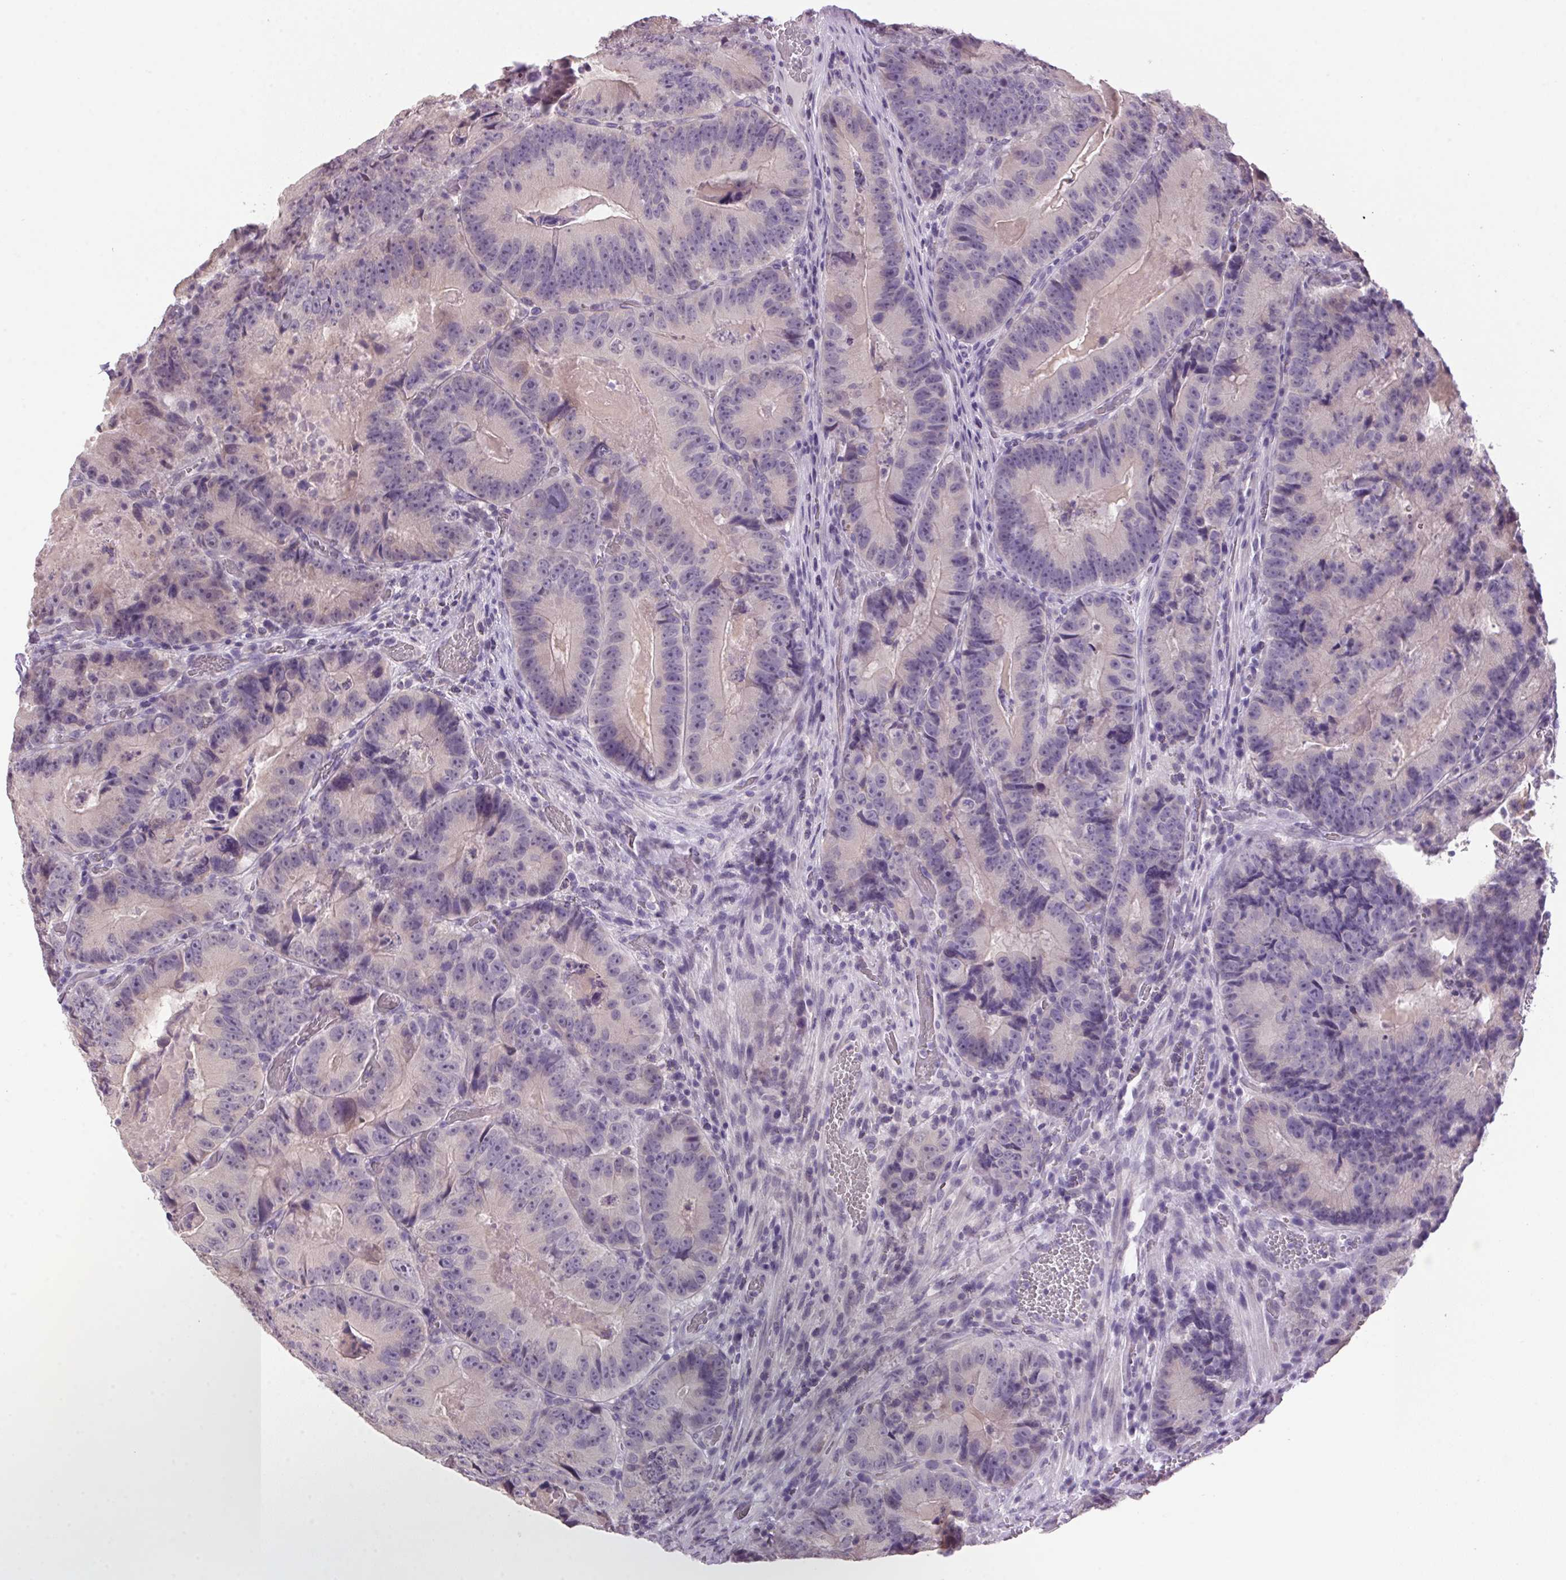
{"staining": {"intensity": "negative", "quantity": "none", "location": "none"}, "tissue": "colorectal cancer", "cell_type": "Tumor cells", "image_type": "cancer", "snomed": [{"axis": "morphology", "description": "Adenocarcinoma, NOS"}, {"axis": "topography", "description": "Colon"}], "caption": "Colorectal adenocarcinoma was stained to show a protein in brown. There is no significant expression in tumor cells.", "gene": "VWA3B", "patient": {"sex": "female", "age": 86}}